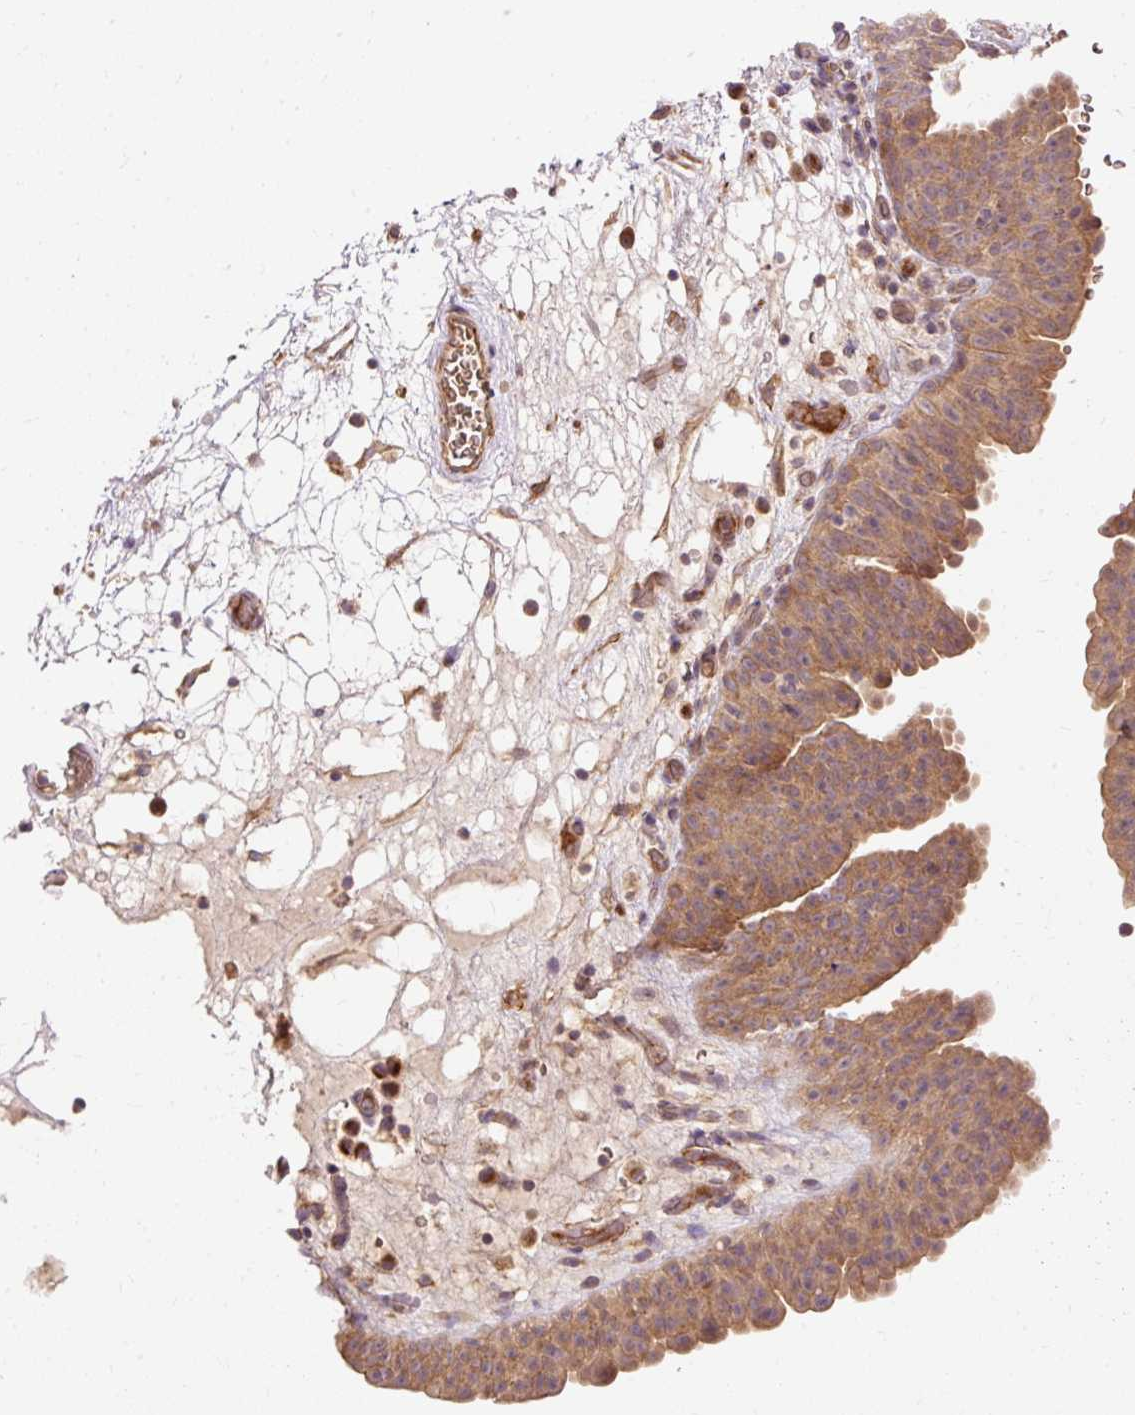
{"staining": {"intensity": "moderate", "quantity": "25%-75%", "location": "cytoplasmic/membranous"}, "tissue": "urinary bladder", "cell_type": "Urothelial cells", "image_type": "normal", "snomed": [{"axis": "morphology", "description": "Normal tissue, NOS"}, {"axis": "topography", "description": "Urinary bladder"}], "caption": "Urinary bladder stained for a protein (brown) reveals moderate cytoplasmic/membranous positive positivity in approximately 25%-75% of urothelial cells.", "gene": "RIPOR3", "patient": {"sex": "male", "age": 71}}